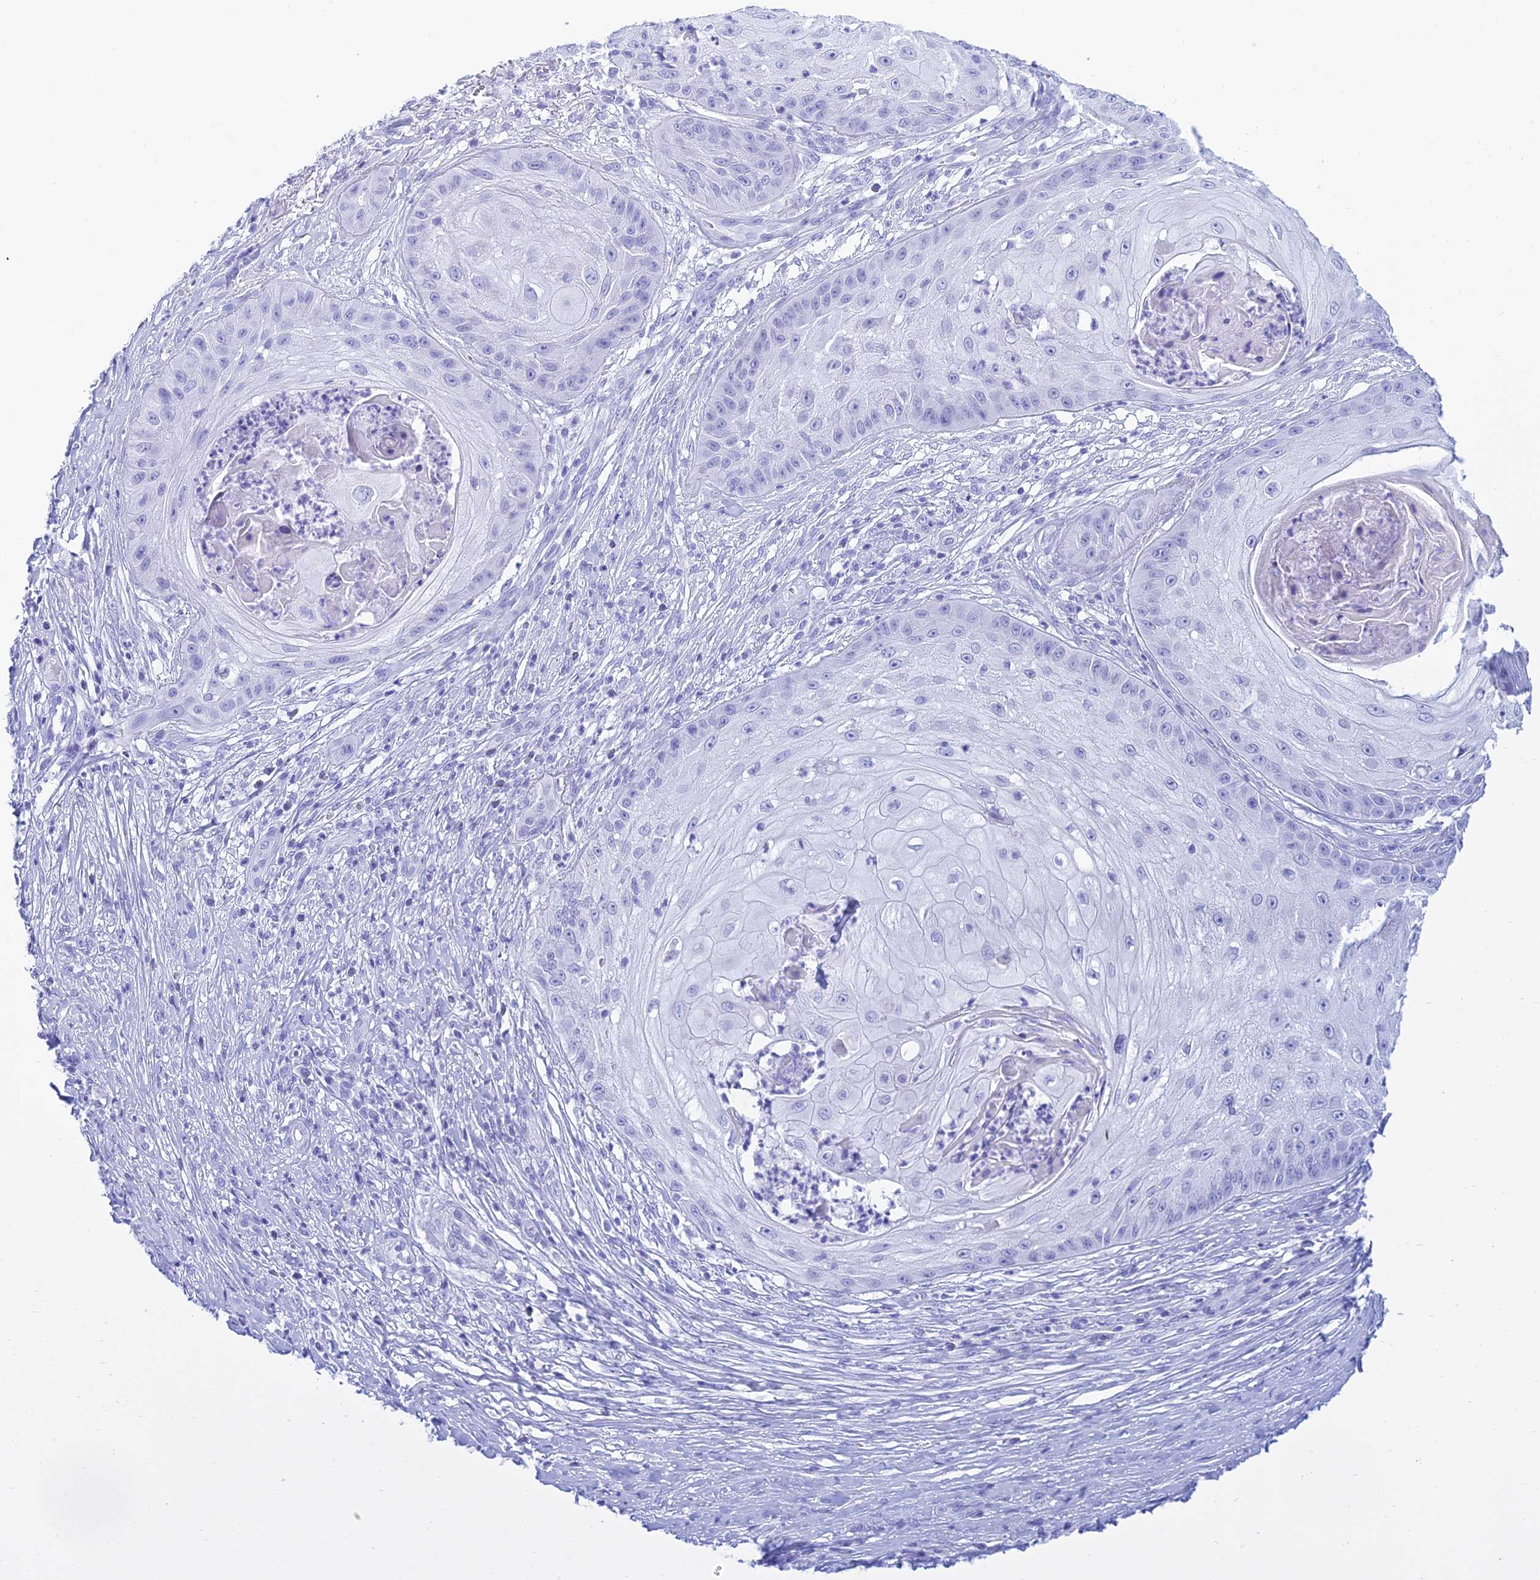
{"staining": {"intensity": "negative", "quantity": "none", "location": "none"}, "tissue": "skin cancer", "cell_type": "Tumor cells", "image_type": "cancer", "snomed": [{"axis": "morphology", "description": "Squamous cell carcinoma, NOS"}, {"axis": "topography", "description": "Skin"}], "caption": "High power microscopy micrograph of an IHC micrograph of skin squamous cell carcinoma, revealing no significant staining in tumor cells. Brightfield microscopy of immunohistochemistry (IHC) stained with DAB (3,3'-diaminobenzidine) (brown) and hematoxylin (blue), captured at high magnification.", "gene": "PATE4", "patient": {"sex": "male", "age": 70}}